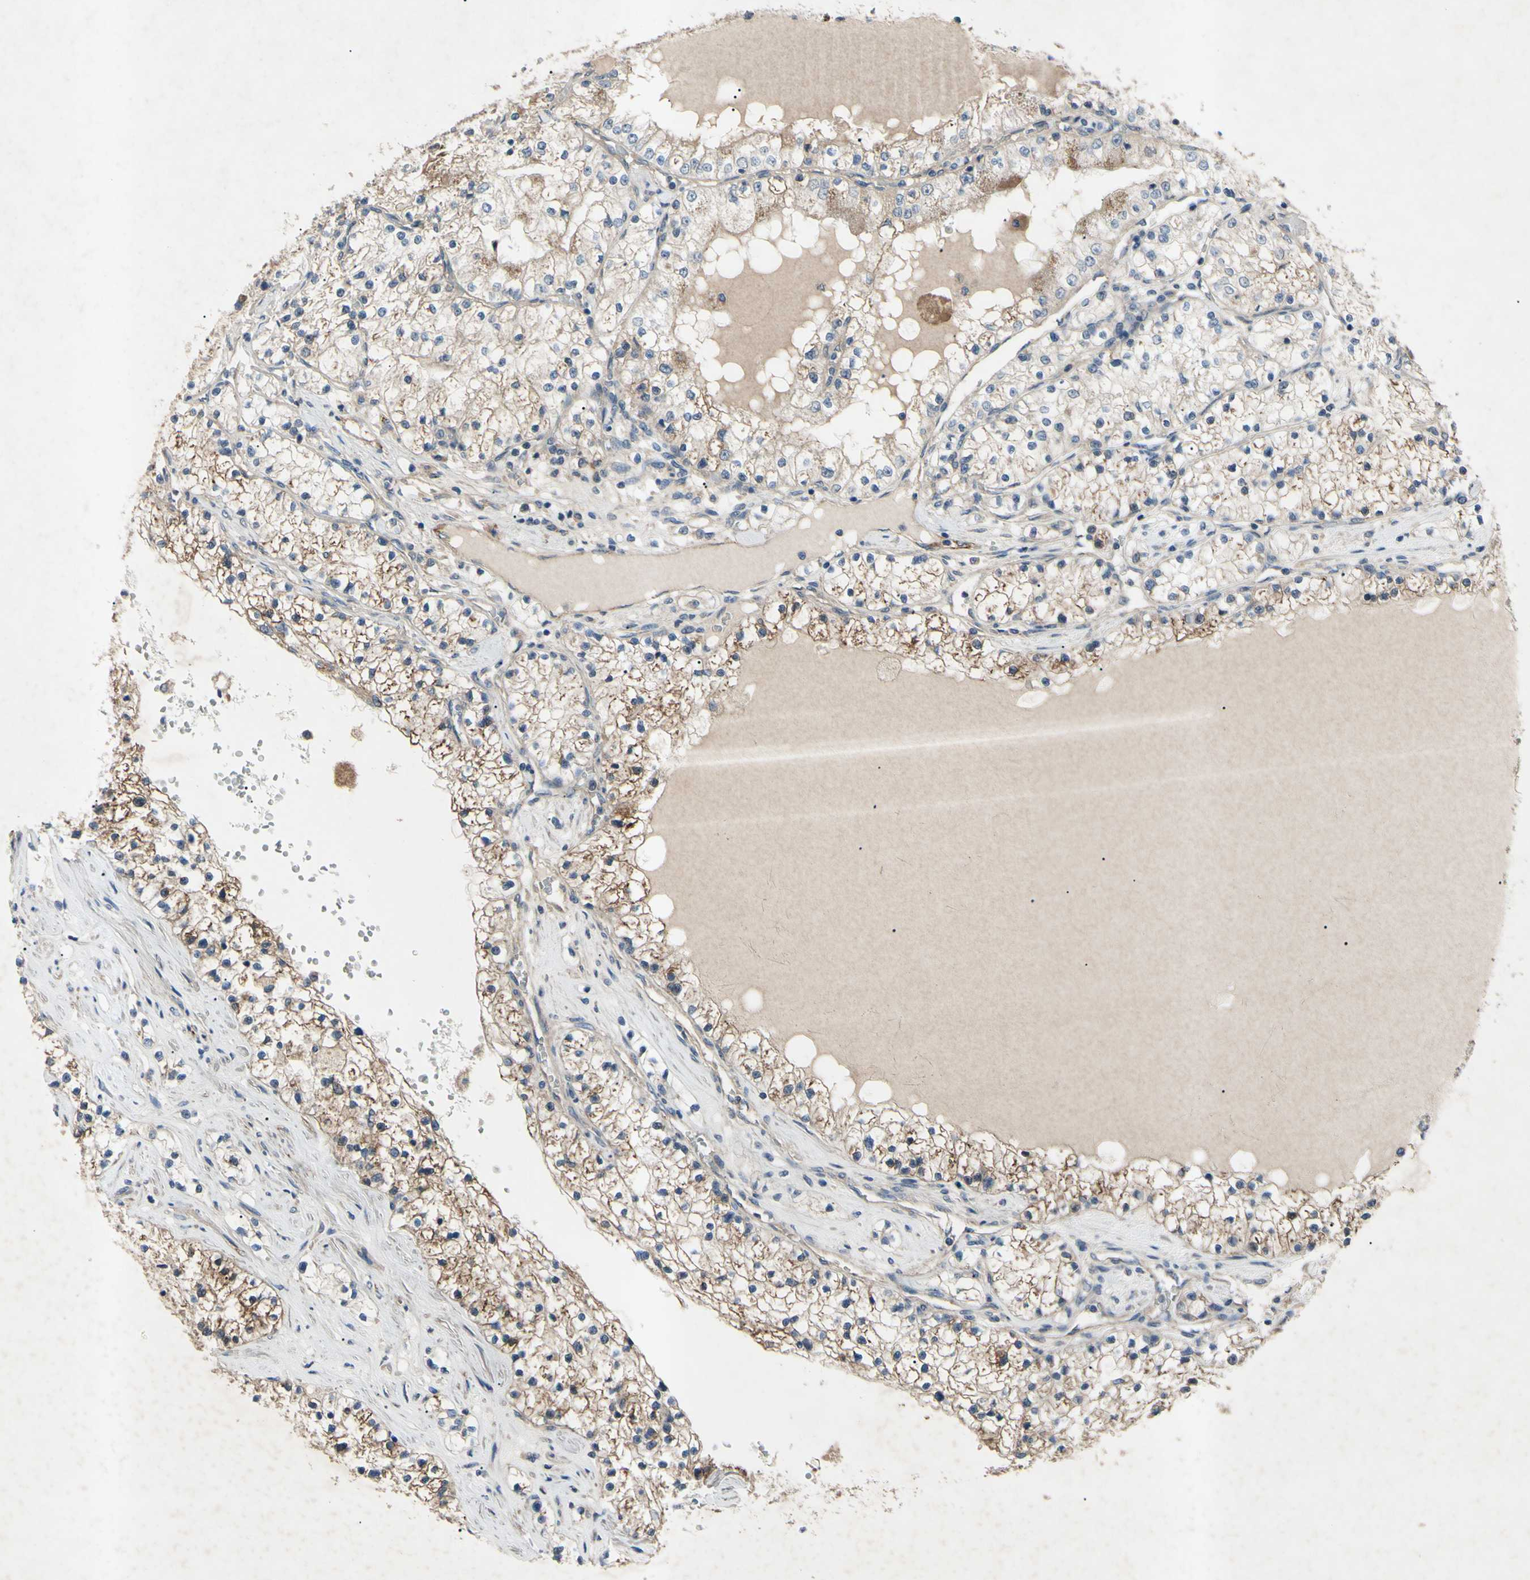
{"staining": {"intensity": "moderate", "quantity": ">75%", "location": "cytoplasmic/membranous"}, "tissue": "renal cancer", "cell_type": "Tumor cells", "image_type": "cancer", "snomed": [{"axis": "morphology", "description": "Adenocarcinoma, NOS"}, {"axis": "topography", "description": "Kidney"}], "caption": "A high-resolution histopathology image shows immunohistochemistry staining of renal cancer (adenocarcinoma), which exhibits moderate cytoplasmic/membranous expression in about >75% of tumor cells.", "gene": "HILPDA", "patient": {"sex": "male", "age": 68}}